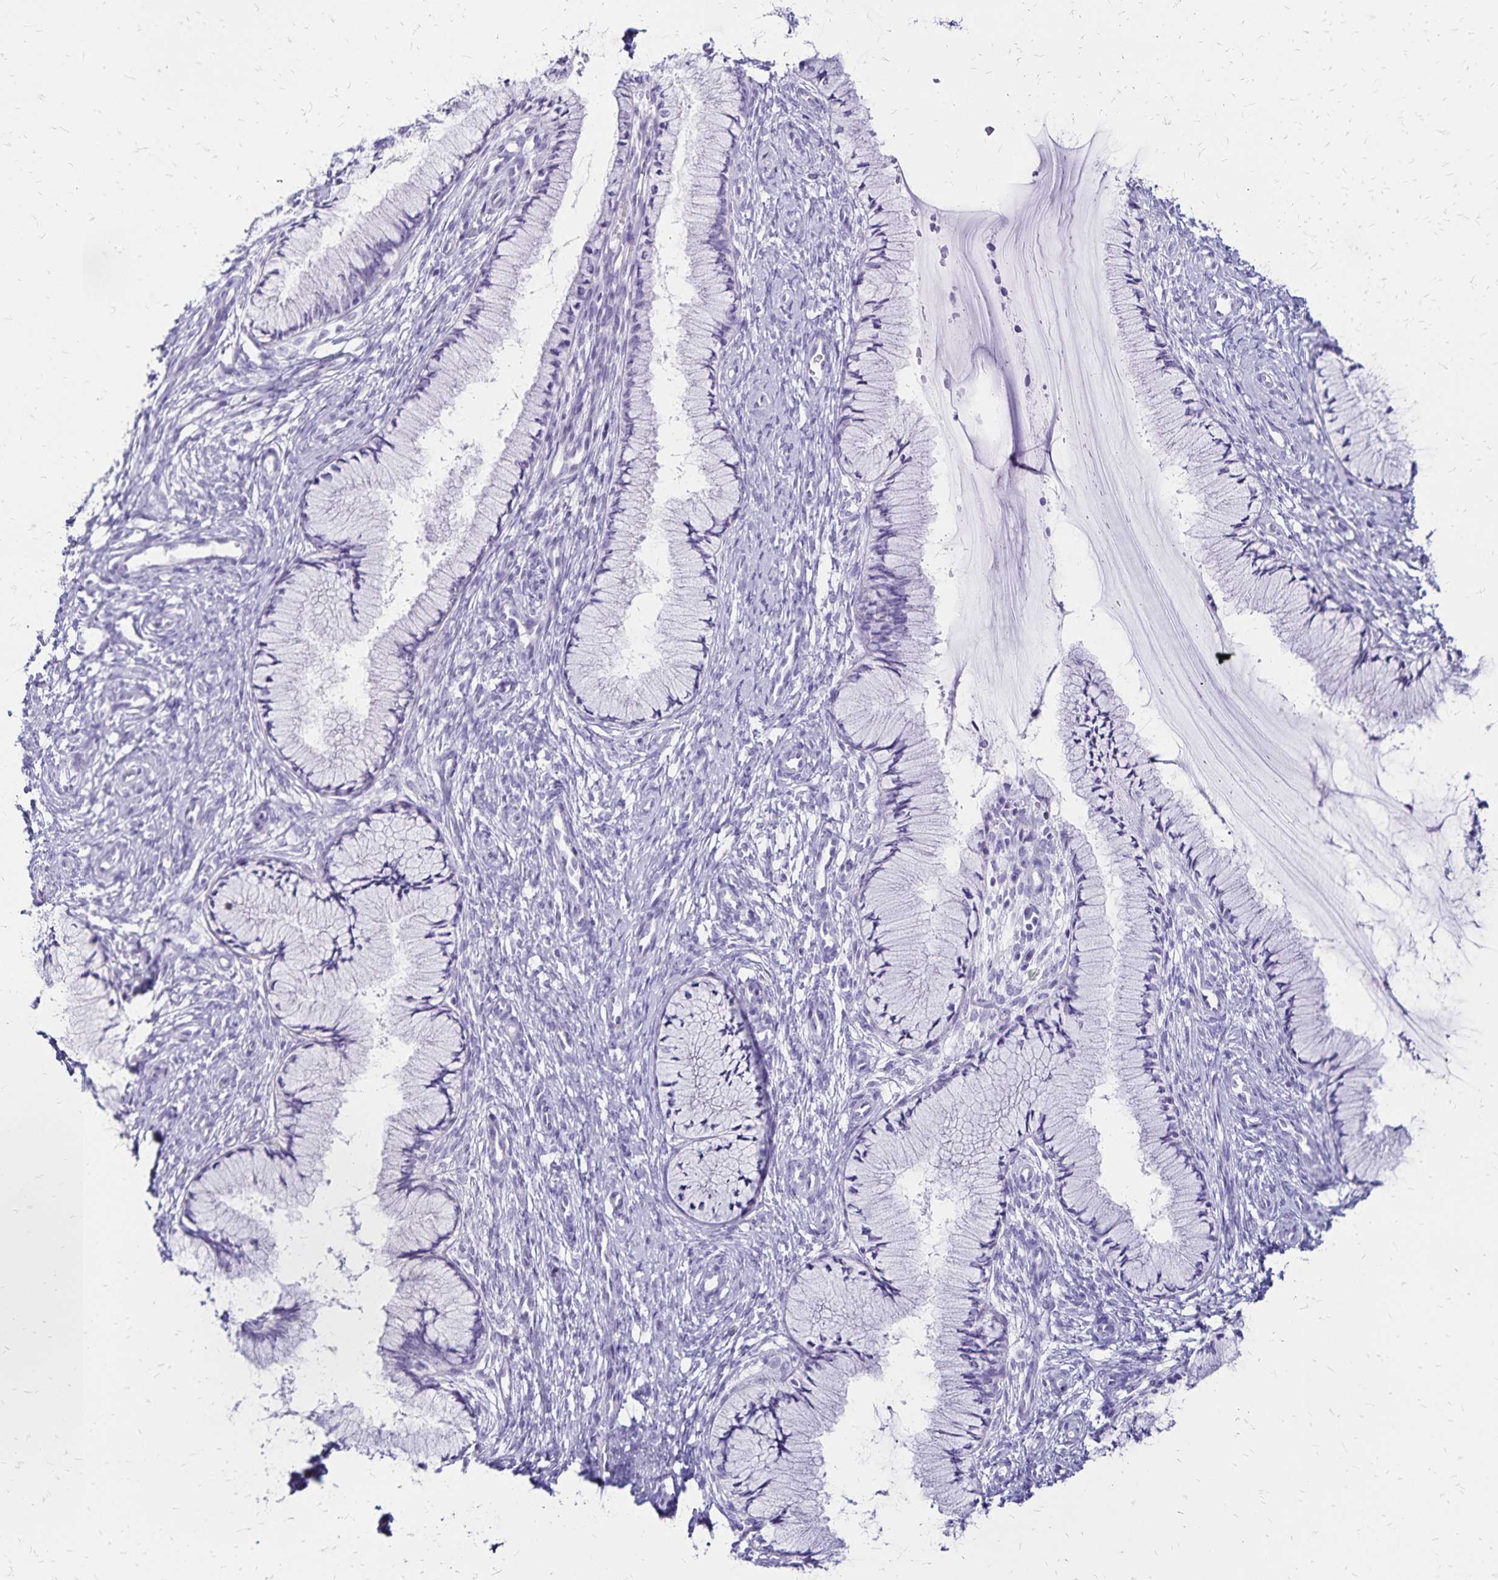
{"staining": {"intensity": "negative", "quantity": "none", "location": "none"}, "tissue": "cervix", "cell_type": "Glandular cells", "image_type": "normal", "snomed": [{"axis": "morphology", "description": "Normal tissue, NOS"}, {"axis": "topography", "description": "Cervix"}], "caption": "There is no significant staining in glandular cells of cervix. (Brightfield microscopy of DAB immunohistochemistry at high magnification).", "gene": "LIN28B", "patient": {"sex": "female", "age": 37}}